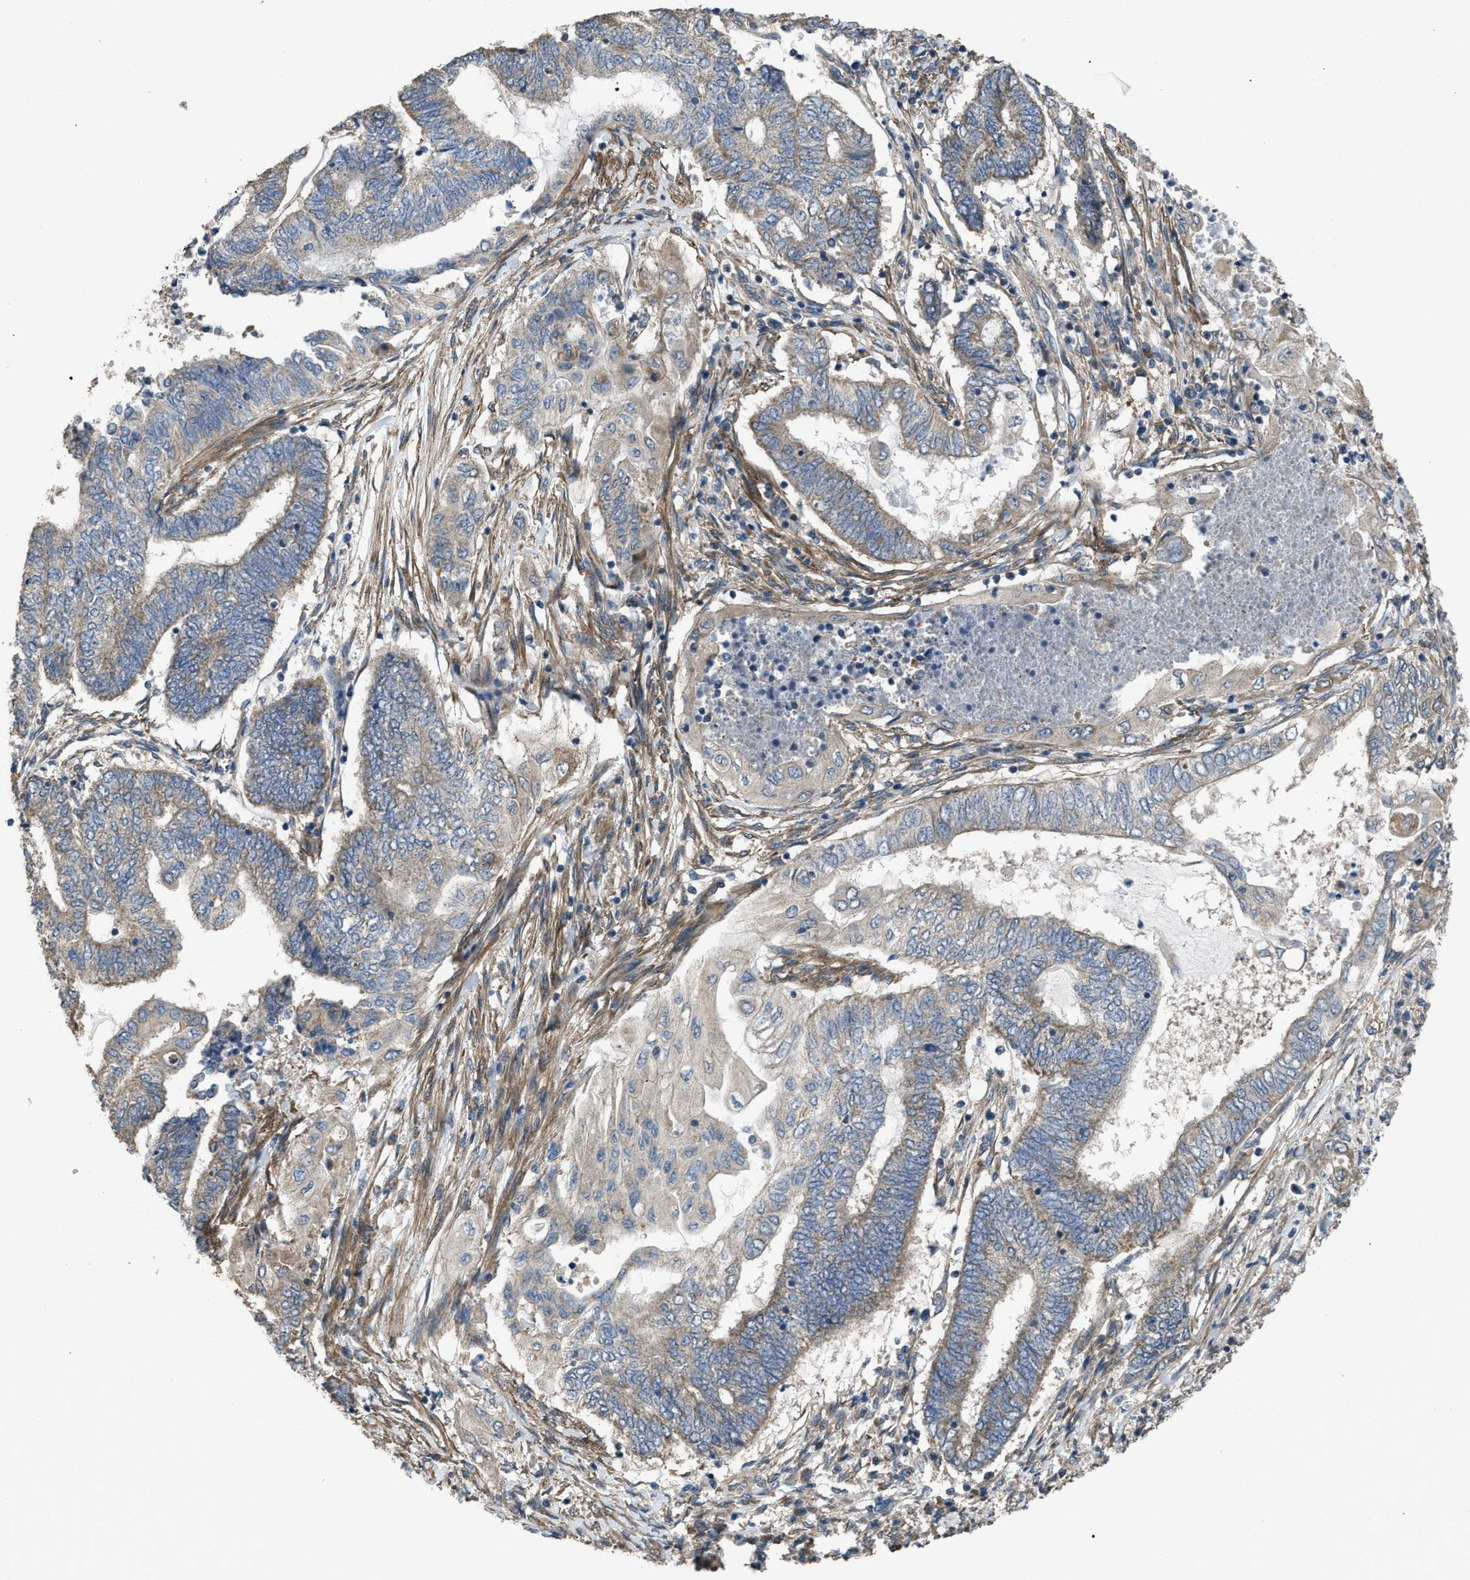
{"staining": {"intensity": "weak", "quantity": "<25%", "location": "cytoplasmic/membranous"}, "tissue": "endometrial cancer", "cell_type": "Tumor cells", "image_type": "cancer", "snomed": [{"axis": "morphology", "description": "Adenocarcinoma, NOS"}, {"axis": "topography", "description": "Uterus"}, {"axis": "topography", "description": "Endometrium"}], "caption": "Adenocarcinoma (endometrial) was stained to show a protein in brown. There is no significant positivity in tumor cells. (DAB immunohistochemistry (IHC), high magnification).", "gene": "ARL6", "patient": {"sex": "female", "age": 70}}